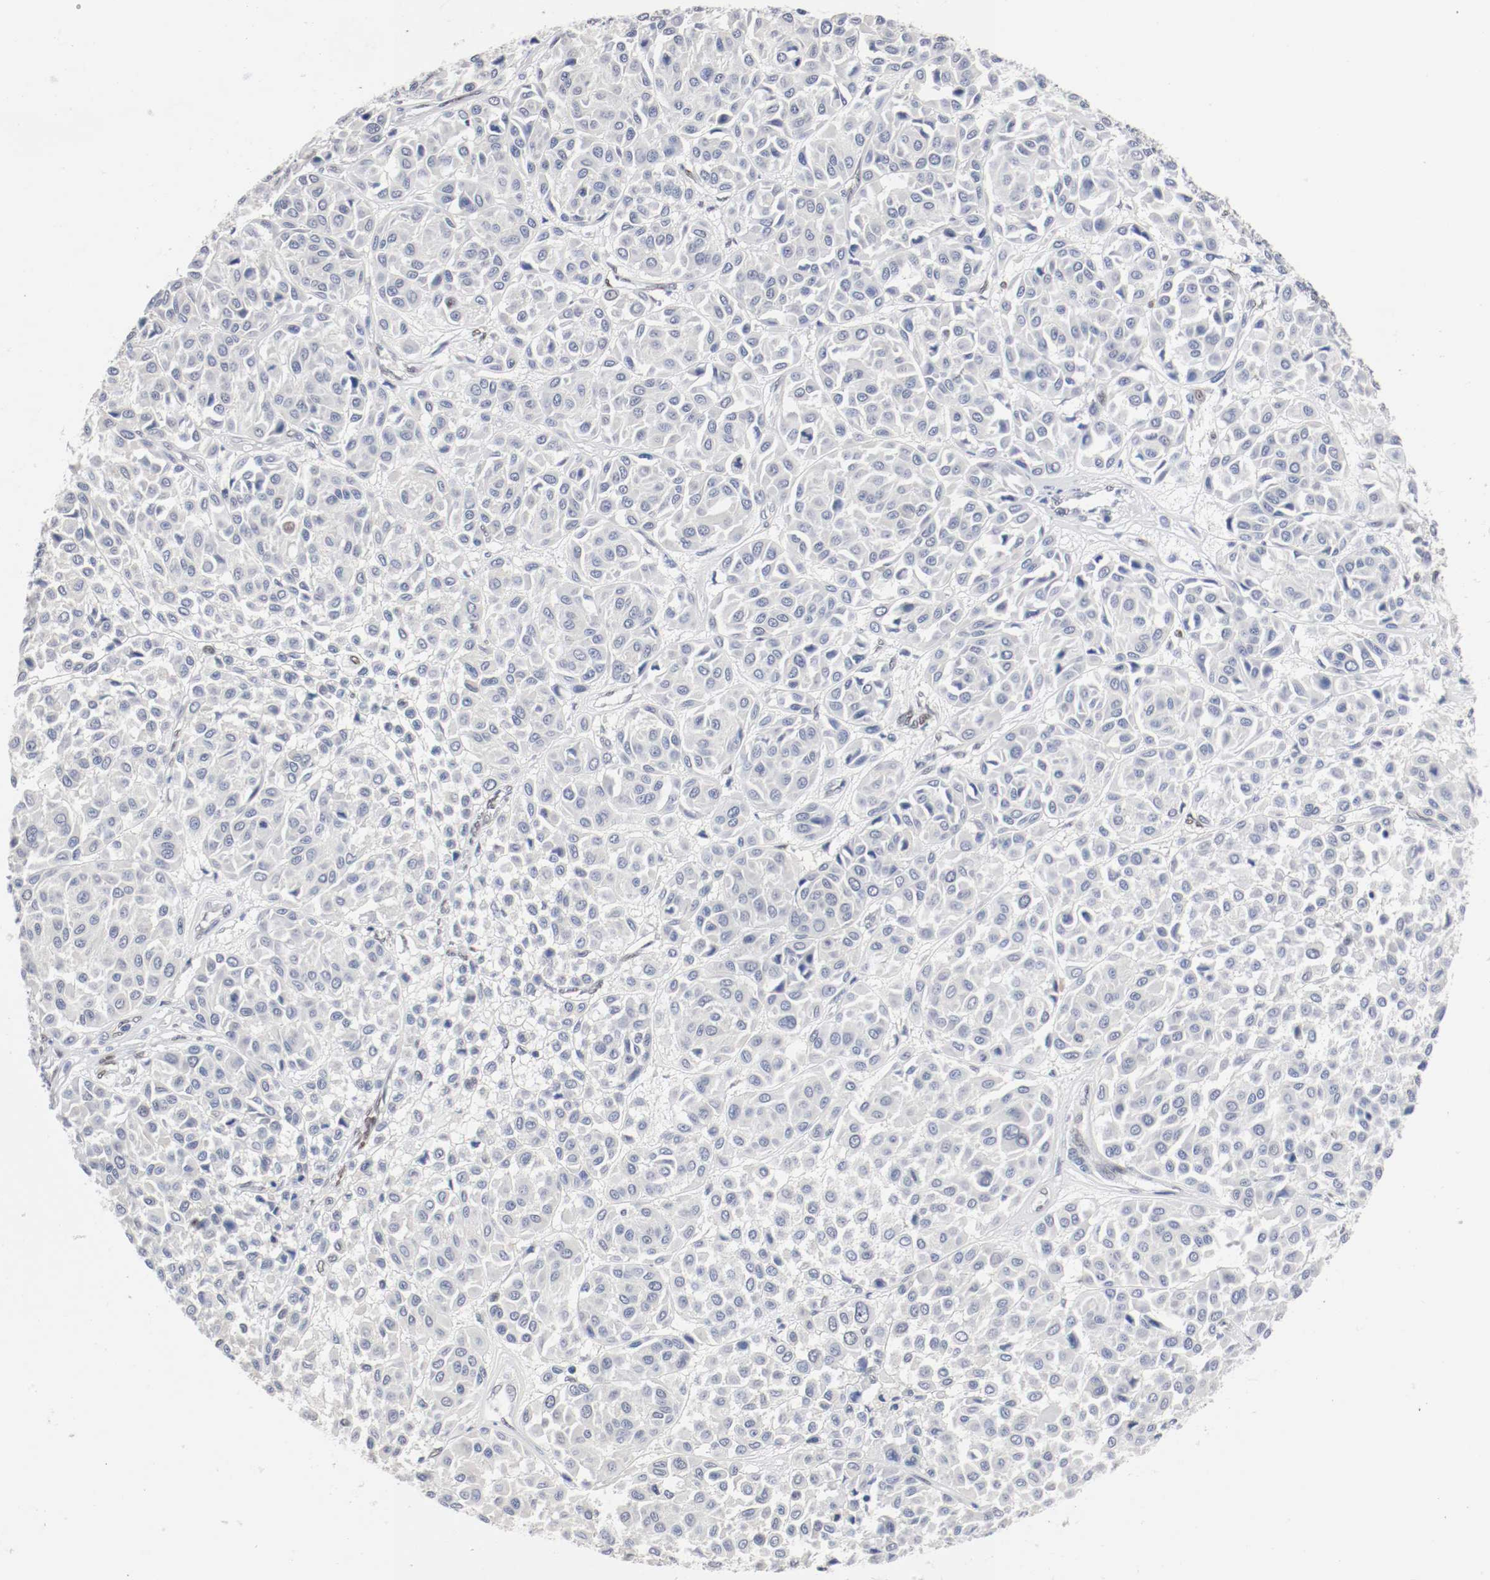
{"staining": {"intensity": "negative", "quantity": "none", "location": "none"}, "tissue": "melanoma", "cell_type": "Tumor cells", "image_type": "cancer", "snomed": [{"axis": "morphology", "description": "Malignant melanoma, Metastatic site"}, {"axis": "topography", "description": "Soft tissue"}], "caption": "Malignant melanoma (metastatic site) was stained to show a protein in brown. There is no significant staining in tumor cells. (Brightfield microscopy of DAB (3,3'-diaminobenzidine) IHC at high magnification).", "gene": "FOSL2", "patient": {"sex": "male", "age": 41}}